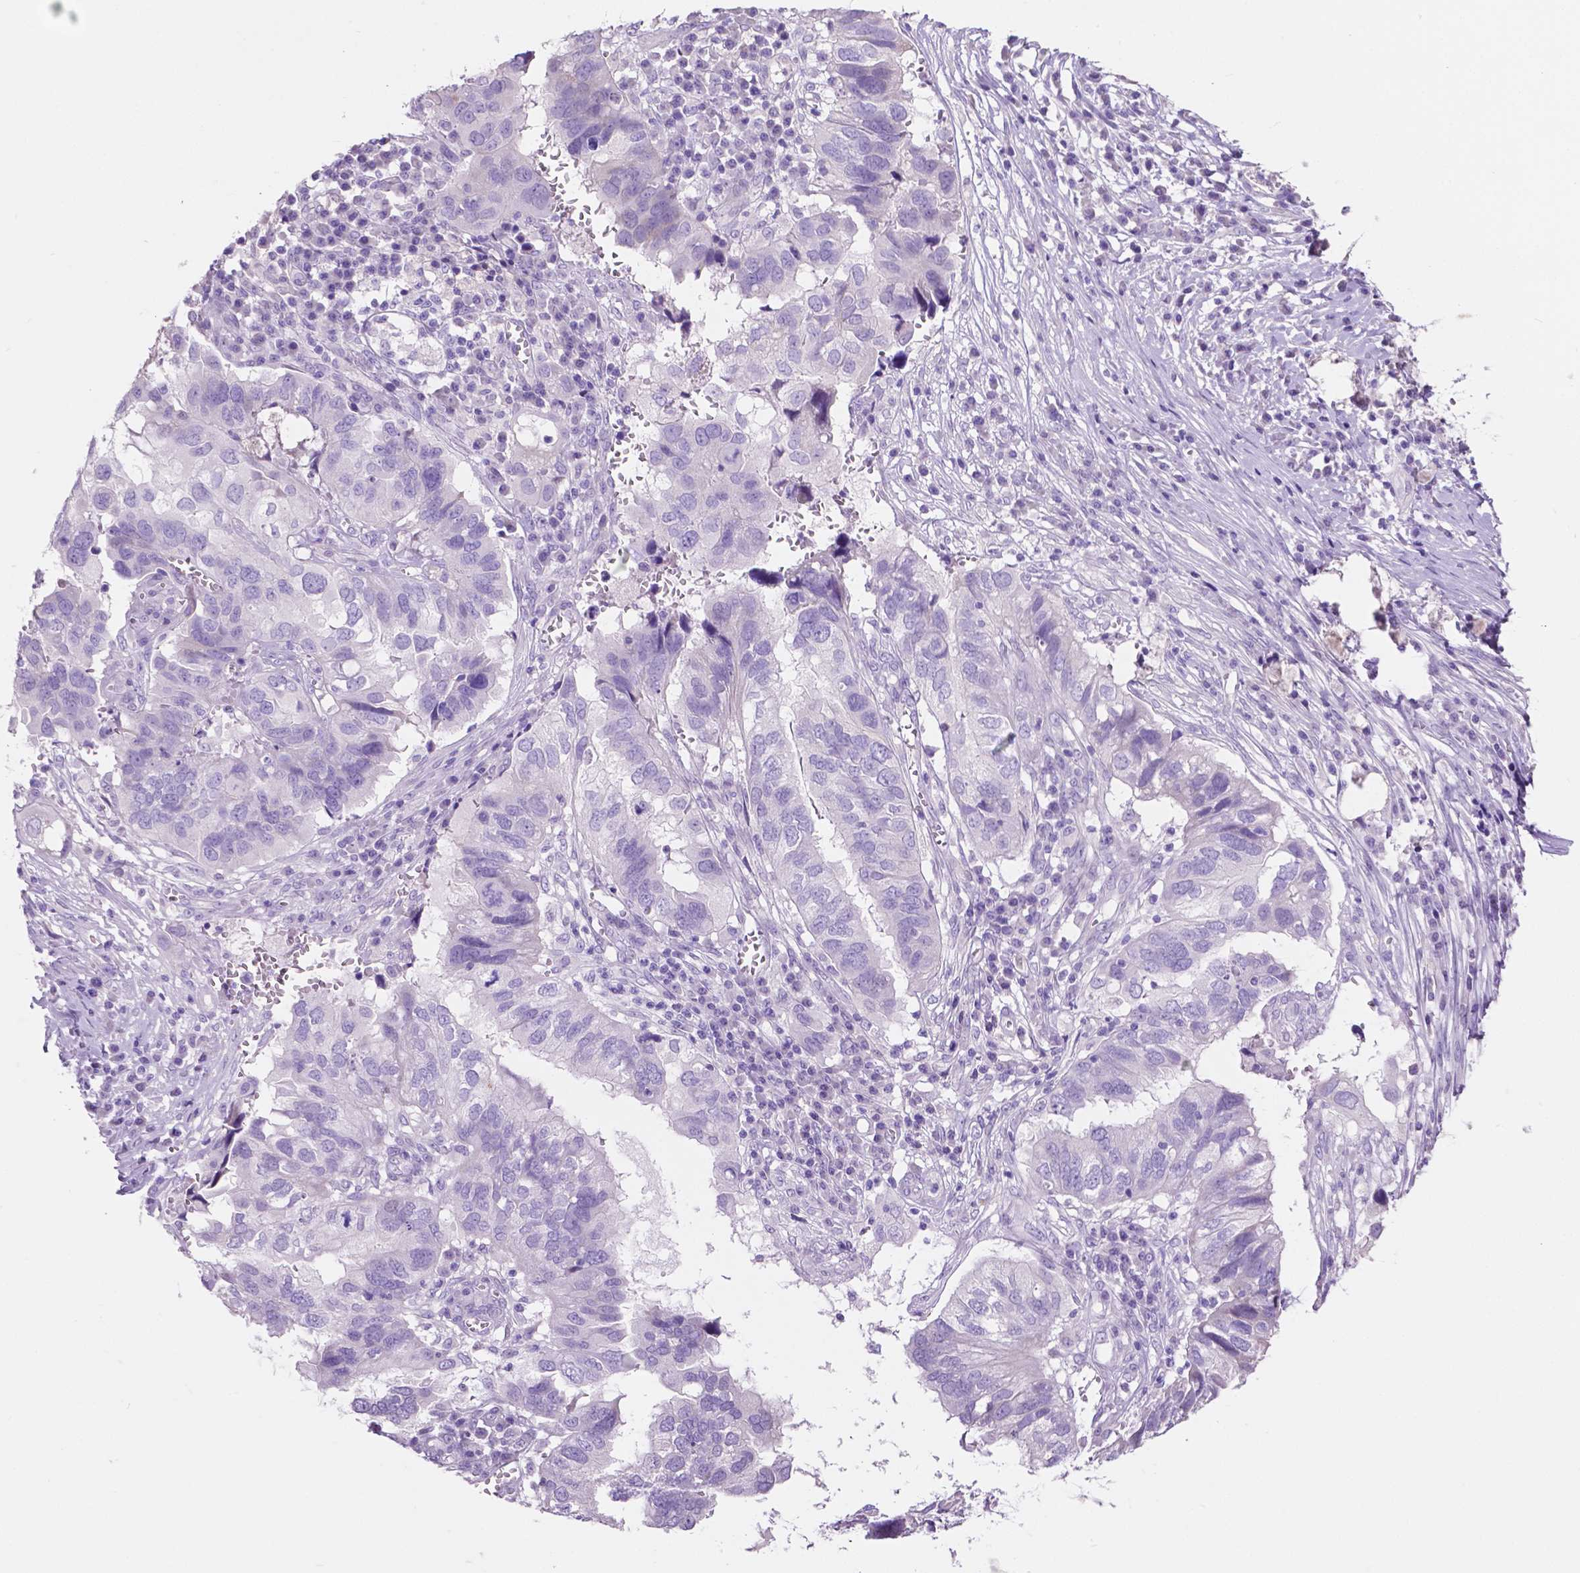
{"staining": {"intensity": "negative", "quantity": "none", "location": "none"}, "tissue": "ovarian cancer", "cell_type": "Tumor cells", "image_type": "cancer", "snomed": [{"axis": "morphology", "description": "Cystadenocarcinoma, serous, NOS"}, {"axis": "topography", "description": "Ovary"}], "caption": "IHC of ovarian cancer reveals no positivity in tumor cells.", "gene": "CLDN17", "patient": {"sex": "female", "age": 79}}